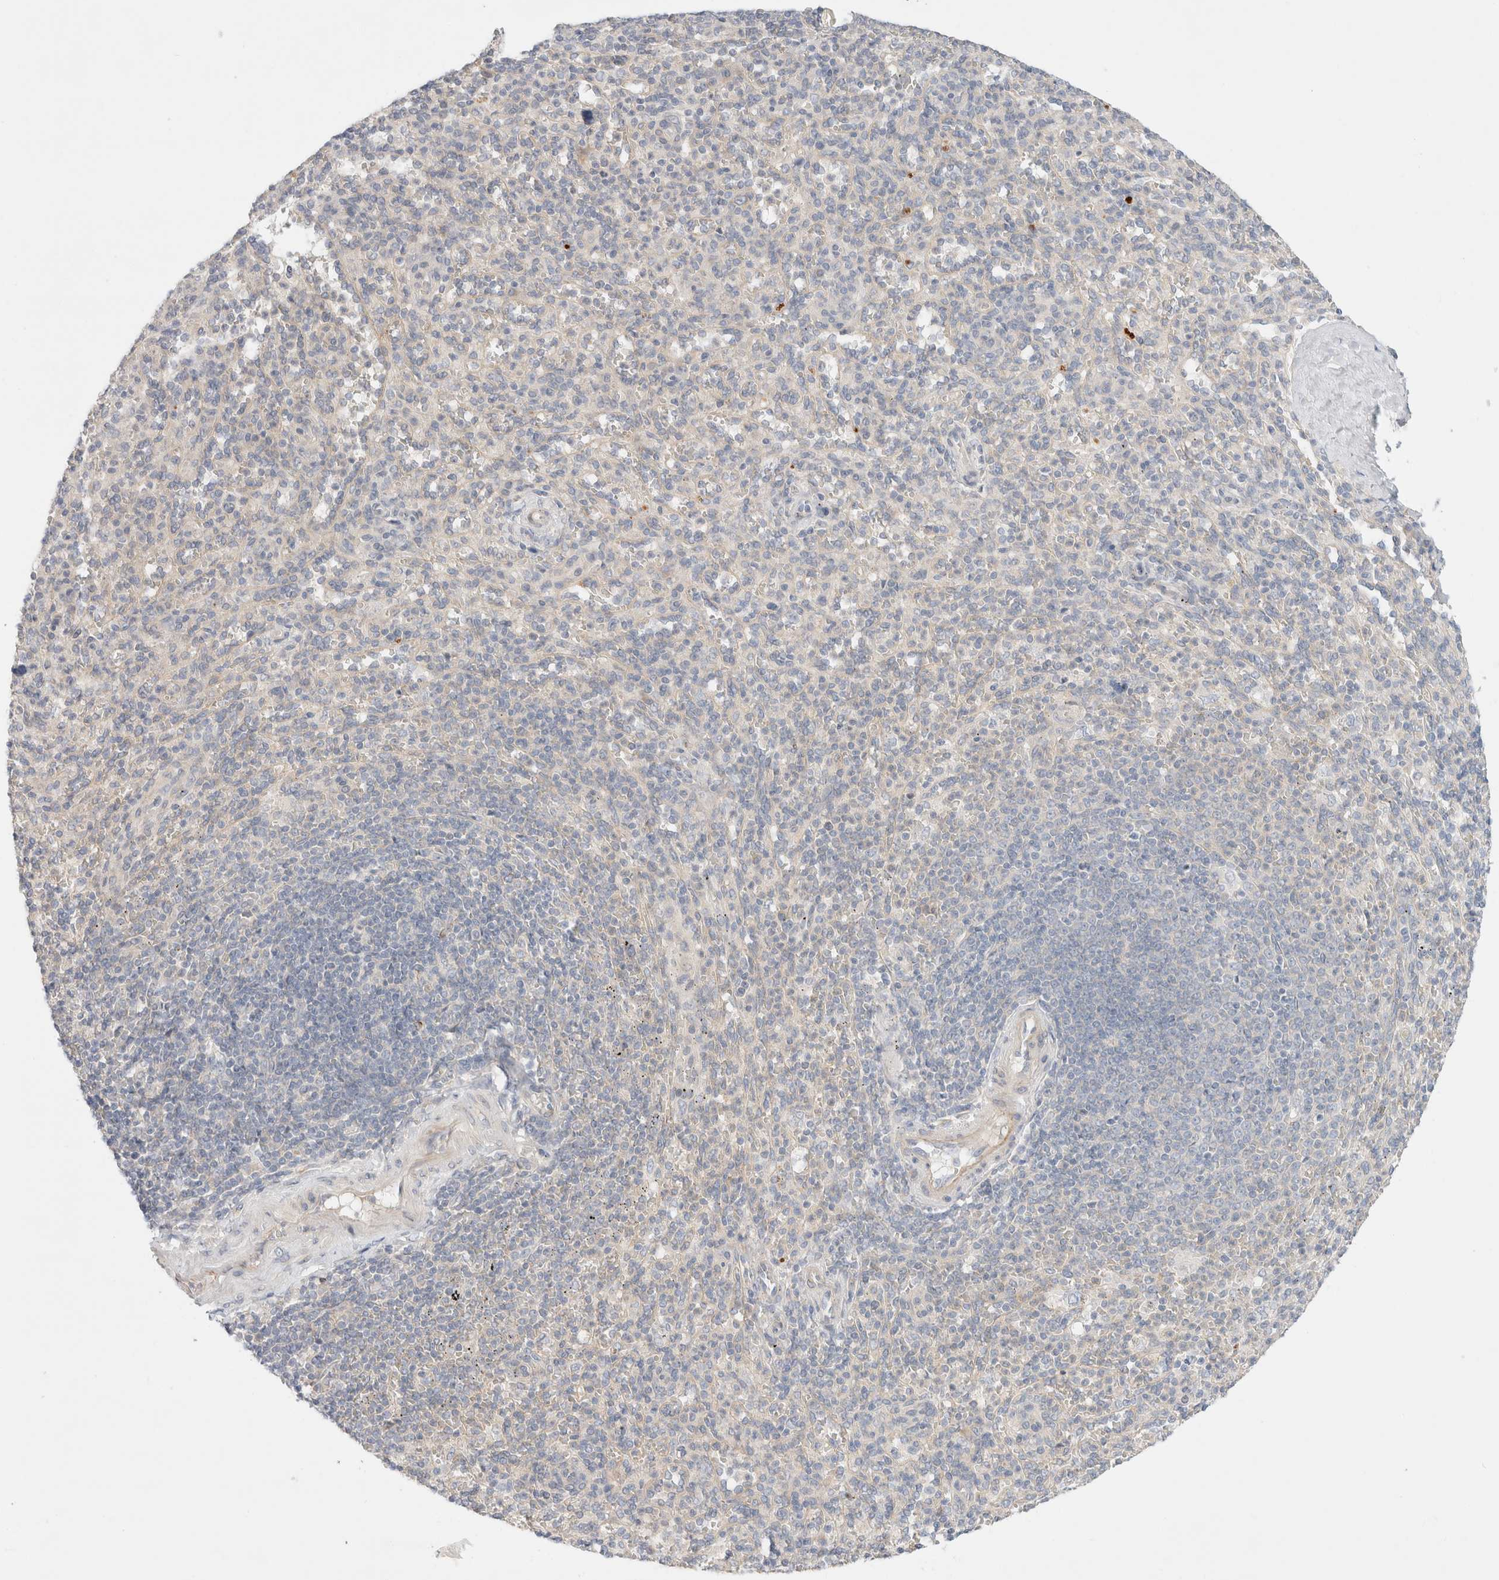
{"staining": {"intensity": "negative", "quantity": "none", "location": "none"}, "tissue": "spleen", "cell_type": "Cells in red pulp", "image_type": "normal", "snomed": [{"axis": "morphology", "description": "Normal tissue, NOS"}, {"axis": "topography", "description": "Spleen"}], "caption": "This is a histopathology image of IHC staining of normal spleen, which shows no staining in cells in red pulp.", "gene": "MARK3", "patient": {"sex": "male", "age": 36}}